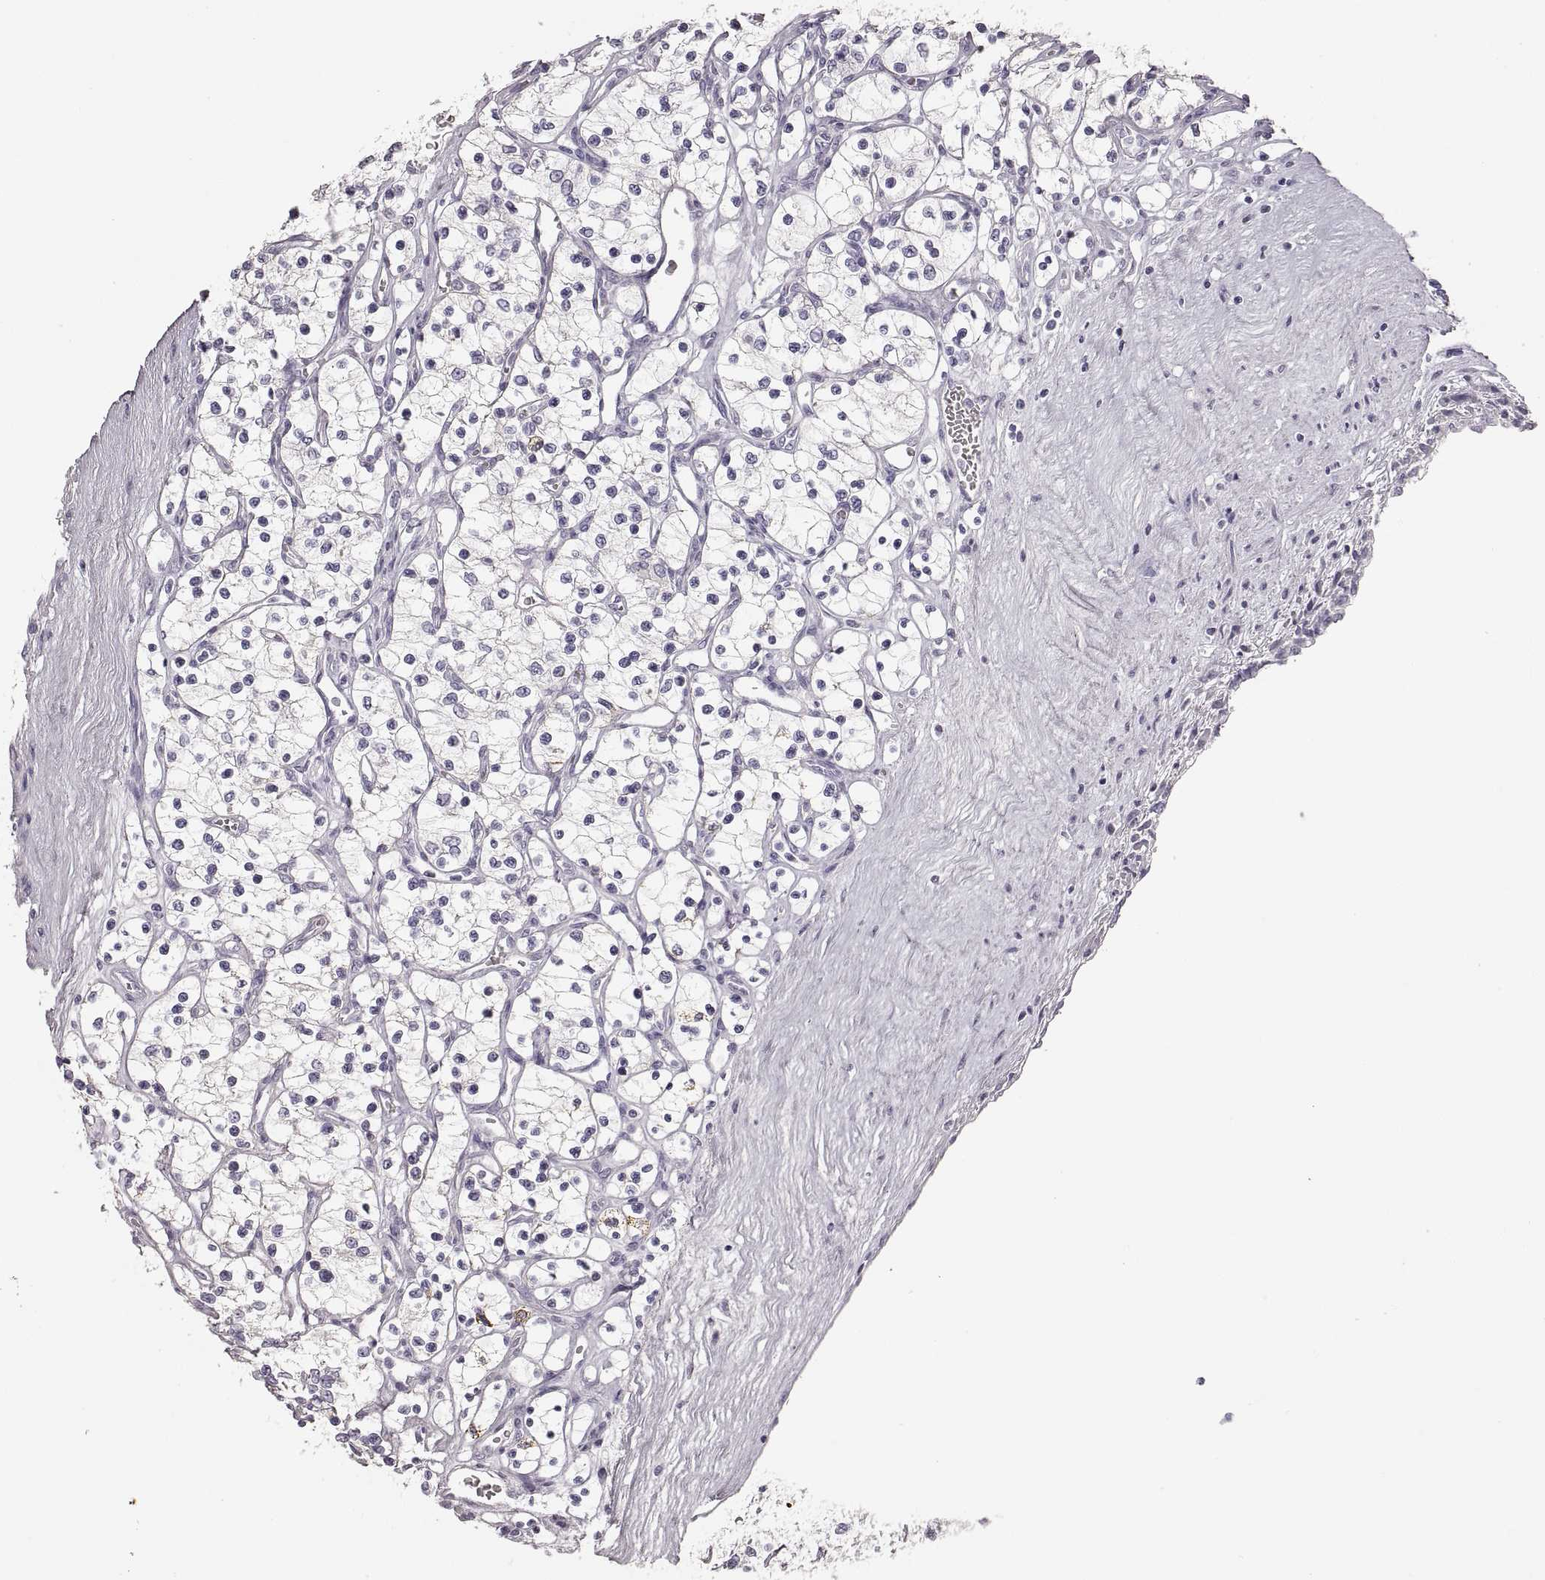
{"staining": {"intensity": "negative", "quantity": "none", "location": "none"}, "tissue": "renal cancer", "cell_type": "Tumor cells", "image_type": "cancer", "snomed": [{"axis": "morphology", "description": "Adenocarcinoma, NOS"}, {"axis": "topography", "description": "Kidney"}], "caption": "IHC image of adenocarcinoma (renal) stained for a protein (brown), which displays no positivity in tumor cells.", "gene": "RDH13", "patient": {"sex": "female", "age": 69}}